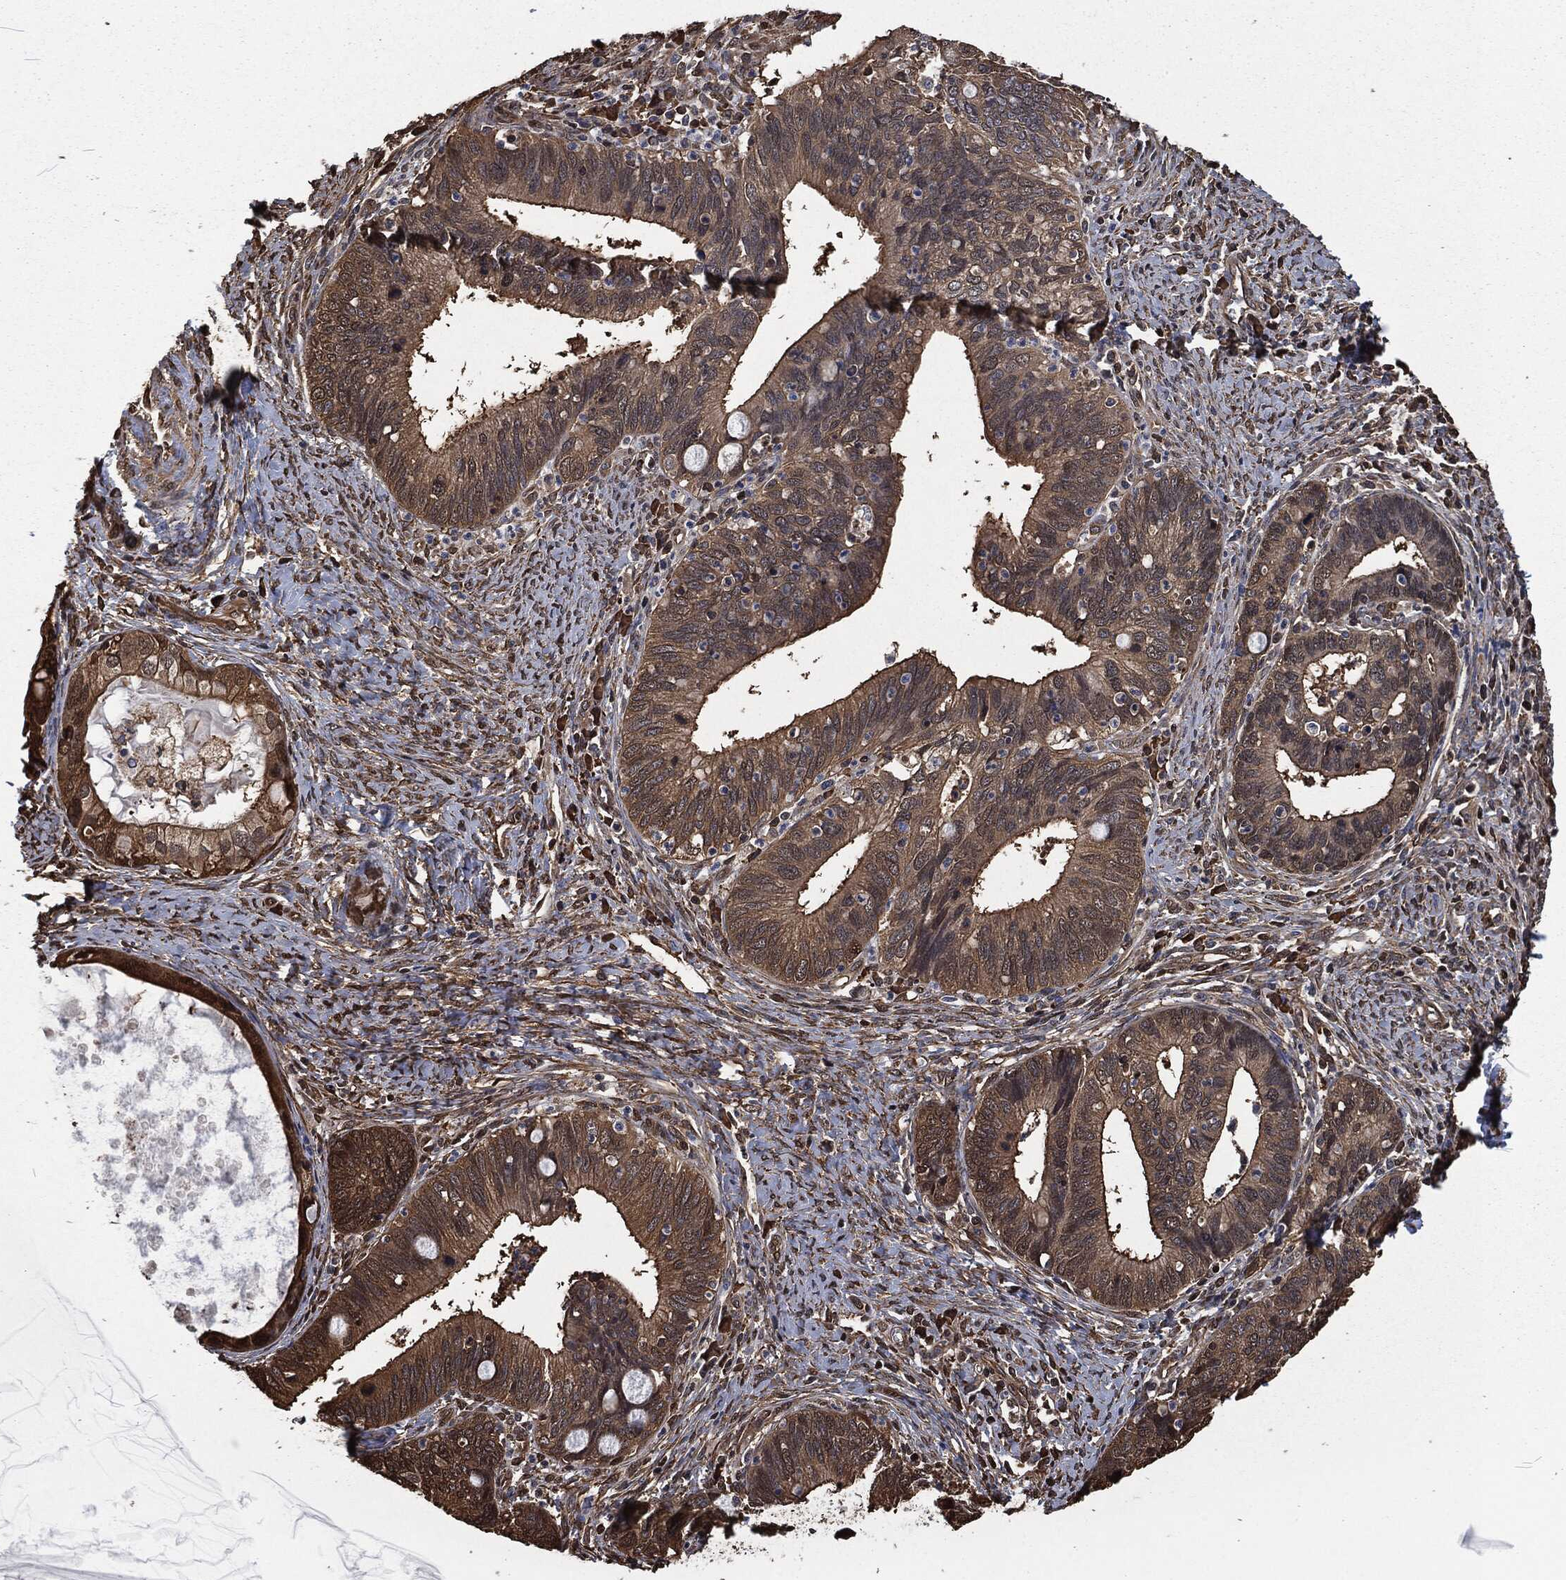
{"staining": {"intensity": "moderate", "quantity": ">75%", "location": "cytoplasmic/membranous"}, "tissue": "cervical cancer", "cell_type": "Tumor cells", "image_type": "cancer", "snomed": [{"axis": "morphology", "description": "Adenocarcinoma, NOS"}, {"axis": "topography", "description": "Cervix"}], "caption": "A histopathology image of adenocarcinoma (cervical) stained for a protein reveals moderate cytoplasmic/membranous brown staining in tumor cells.", "gene": "PRDX4", "patient": {"sex": "female", "age": 42}}